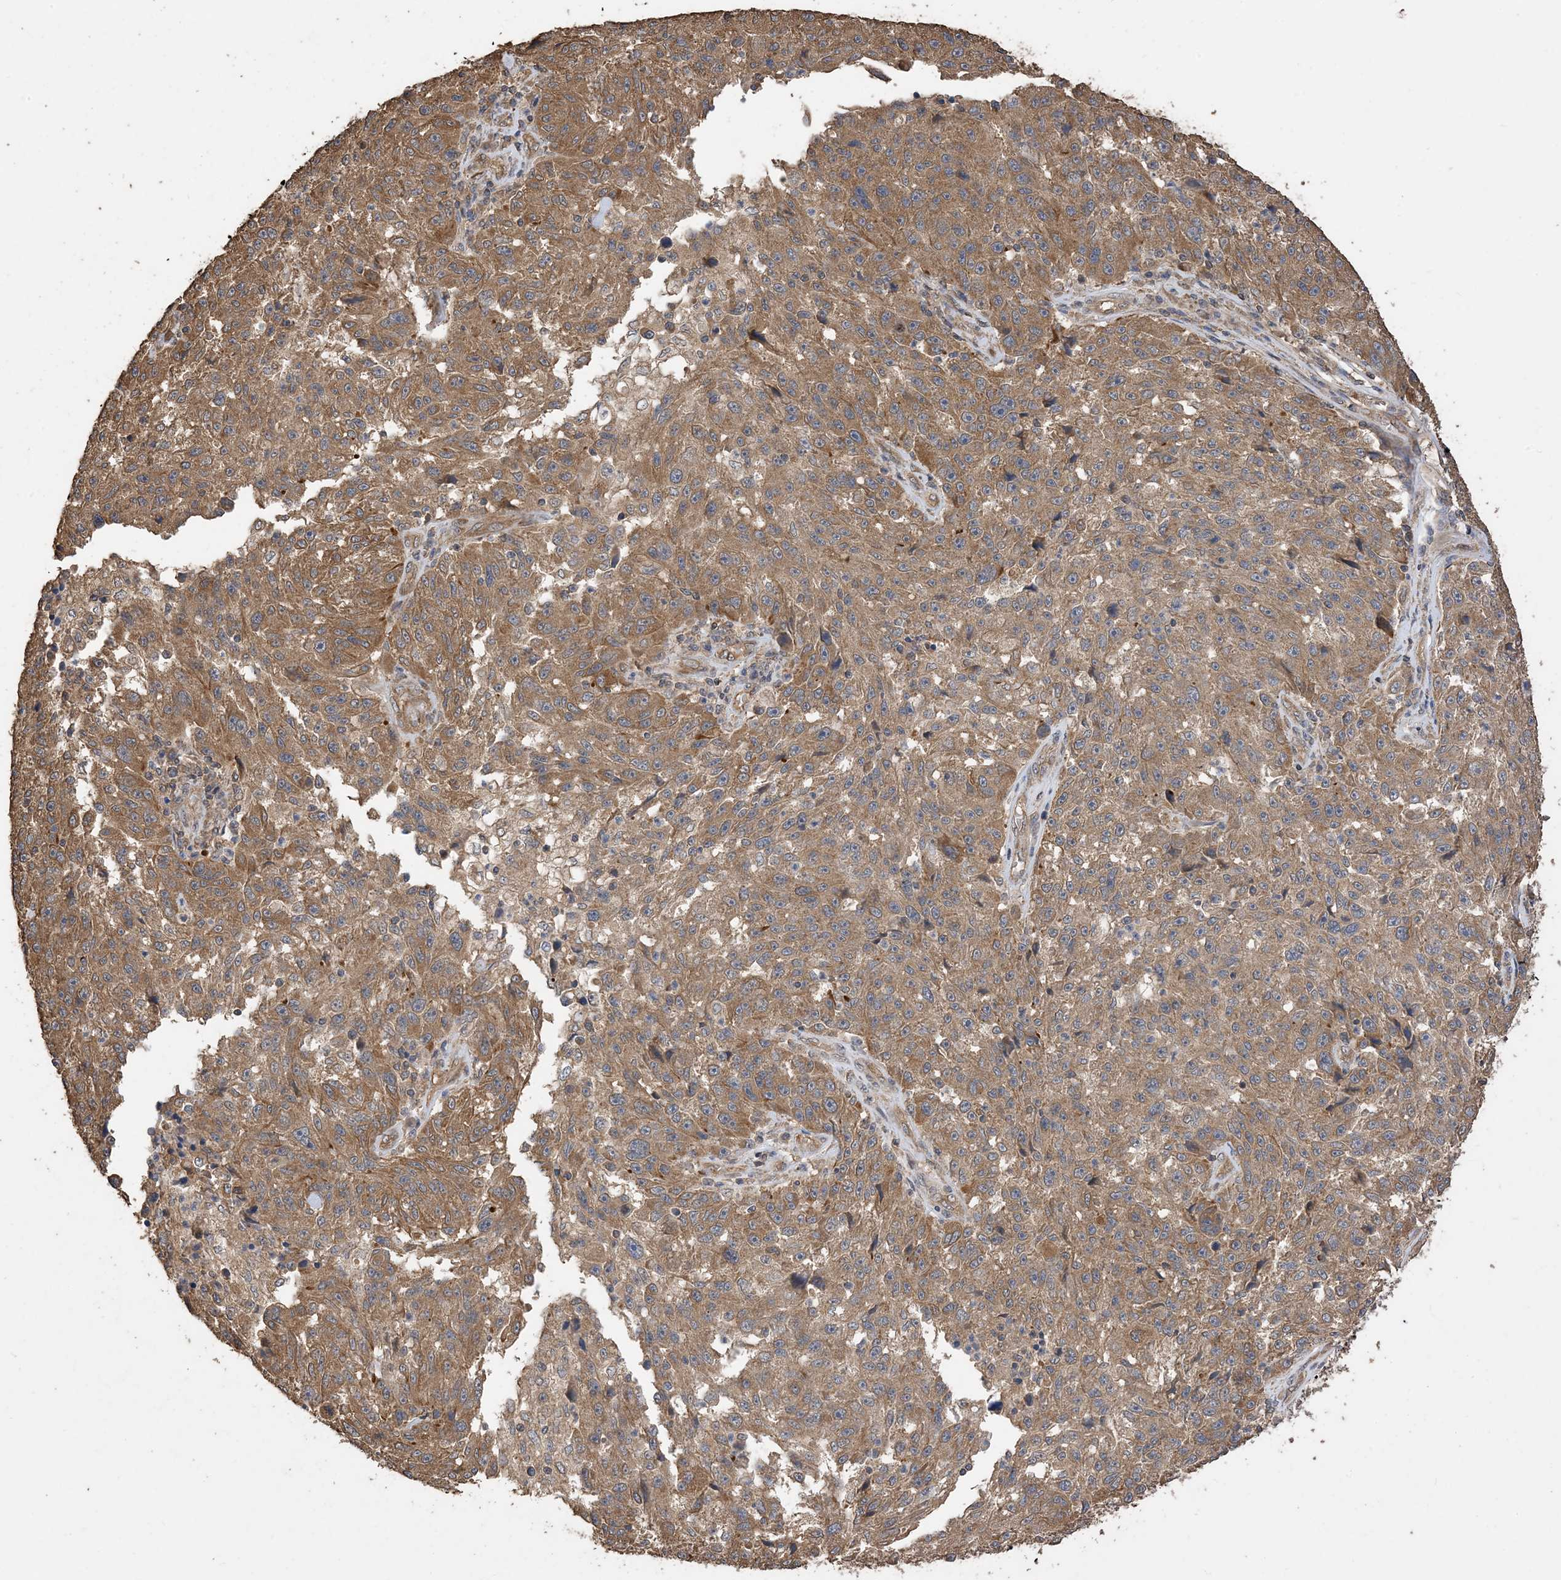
{"staining": {"intensity": "moderate", "quantity": ">75%", "location": "cytoplasmic/membranous"}, "tissue": "melanoma", "cell_type": "Tumor cells", "image_type": "cancer", "snomed": [{"axis": "morphology", "description": "Malignant melanoma, NOS"}, {"axis": "topography", "description": "Skin"}], "caption": "Moderate cytoplasmic/membranous protein positivity is identified in approximately >75% of tumor cells in melanoma. Ihc stains the protein of interest in brown and the nuclei are stained blue.", "gene": "ZKSCAN5", "patient": {"sex": "male", "age": 53}}